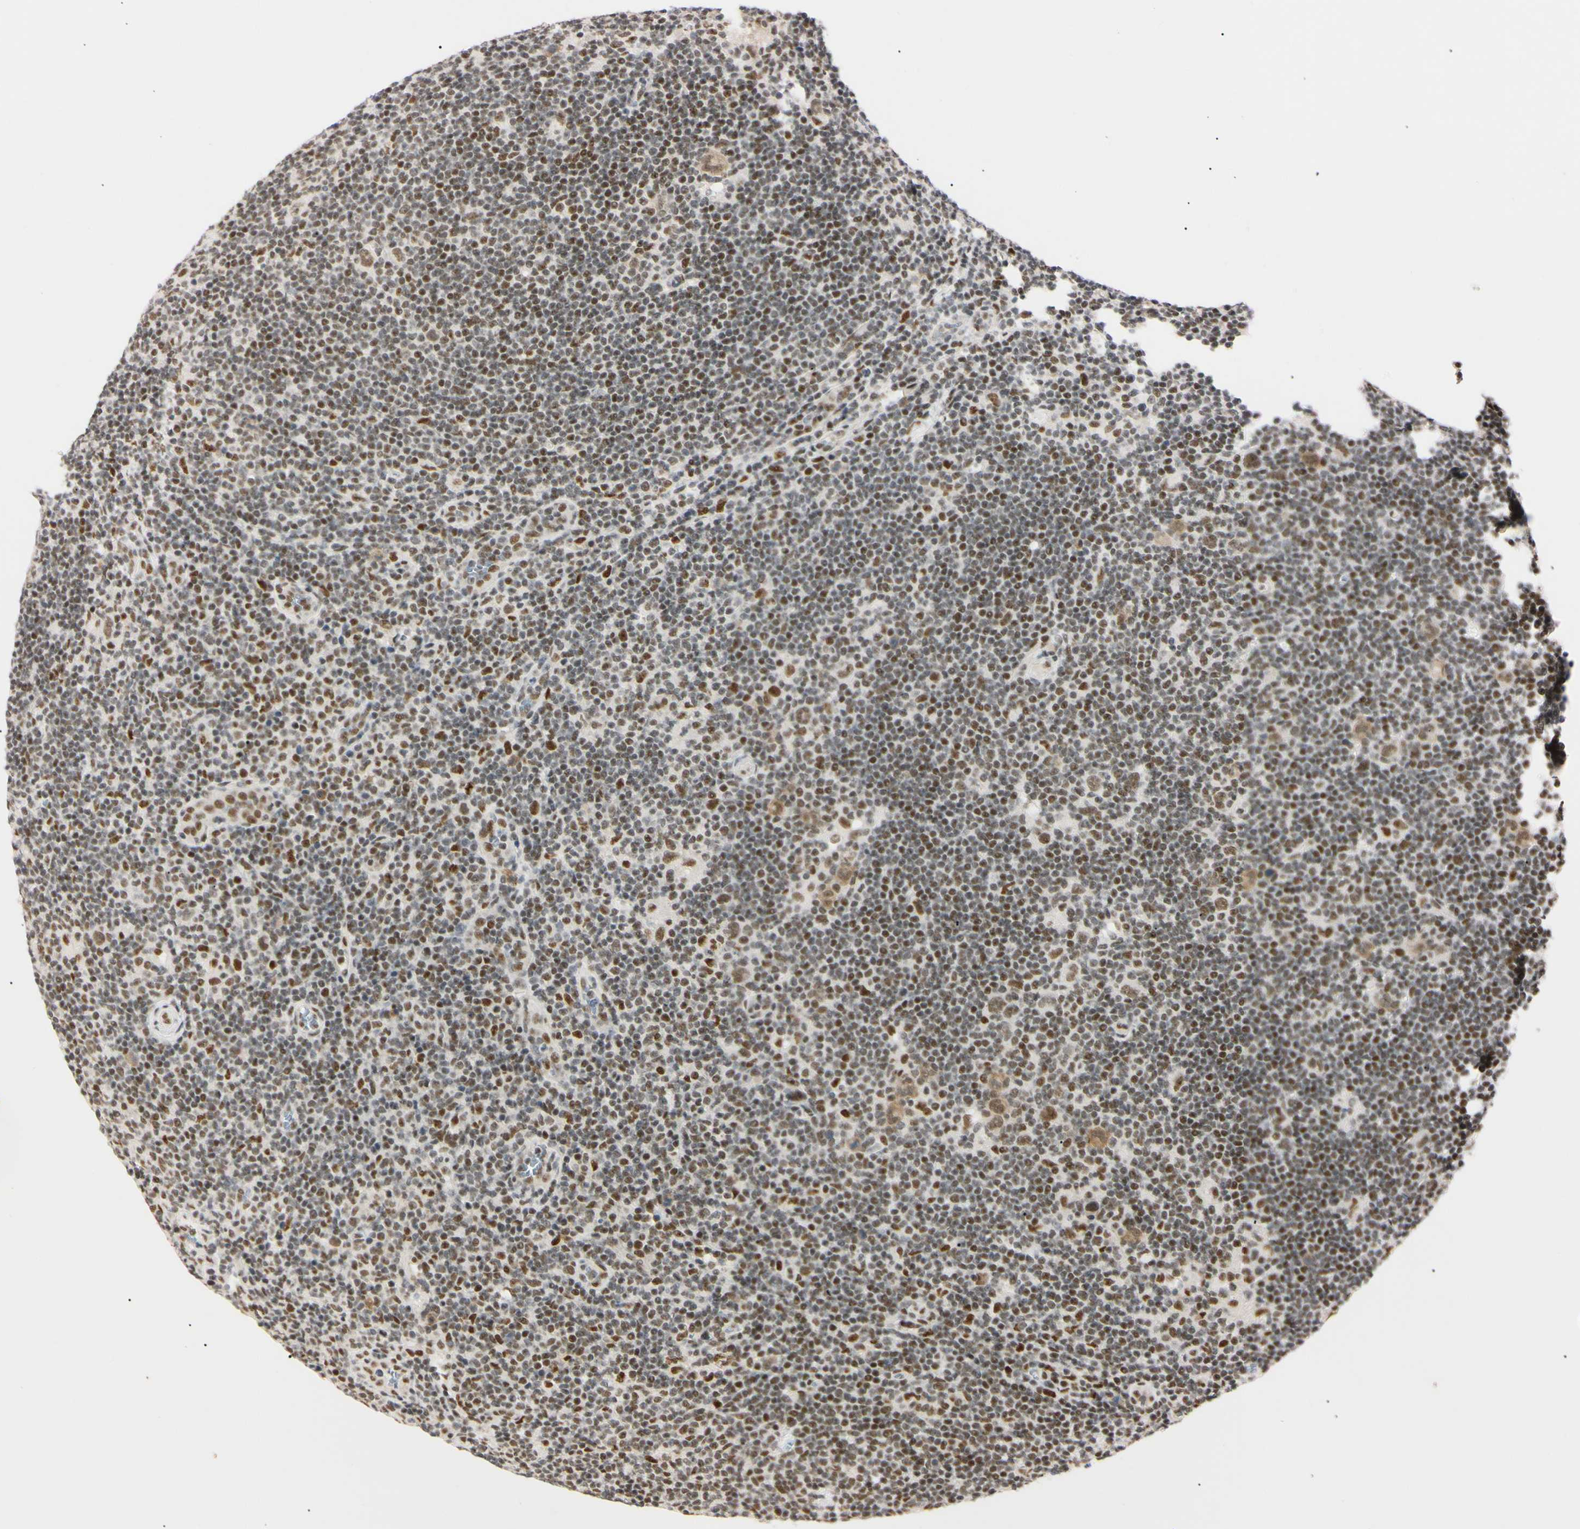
{"staining": {"intensity": "weak", "quantity": ">75%", "location": "cytoplasmic/membranous,nuclear"}, "tissue": "lymphoma", "cell_type": "Tumor cells", "image_type": "cancer", "snomed": [{"axis": "morphology", "description": "Hodgkin's disease, NOS"}, {"axis": "topography", "description": "Lymph node"}], "caption": "Immunohistochemistry (IHC) of lymphoma reveals low levels of weak cytoplasmic/membranous and nuclear positivity in approximately >75% of tumor cells.", "gene": "ZNF134", "patient": {"sex": "female", "age": 57}}